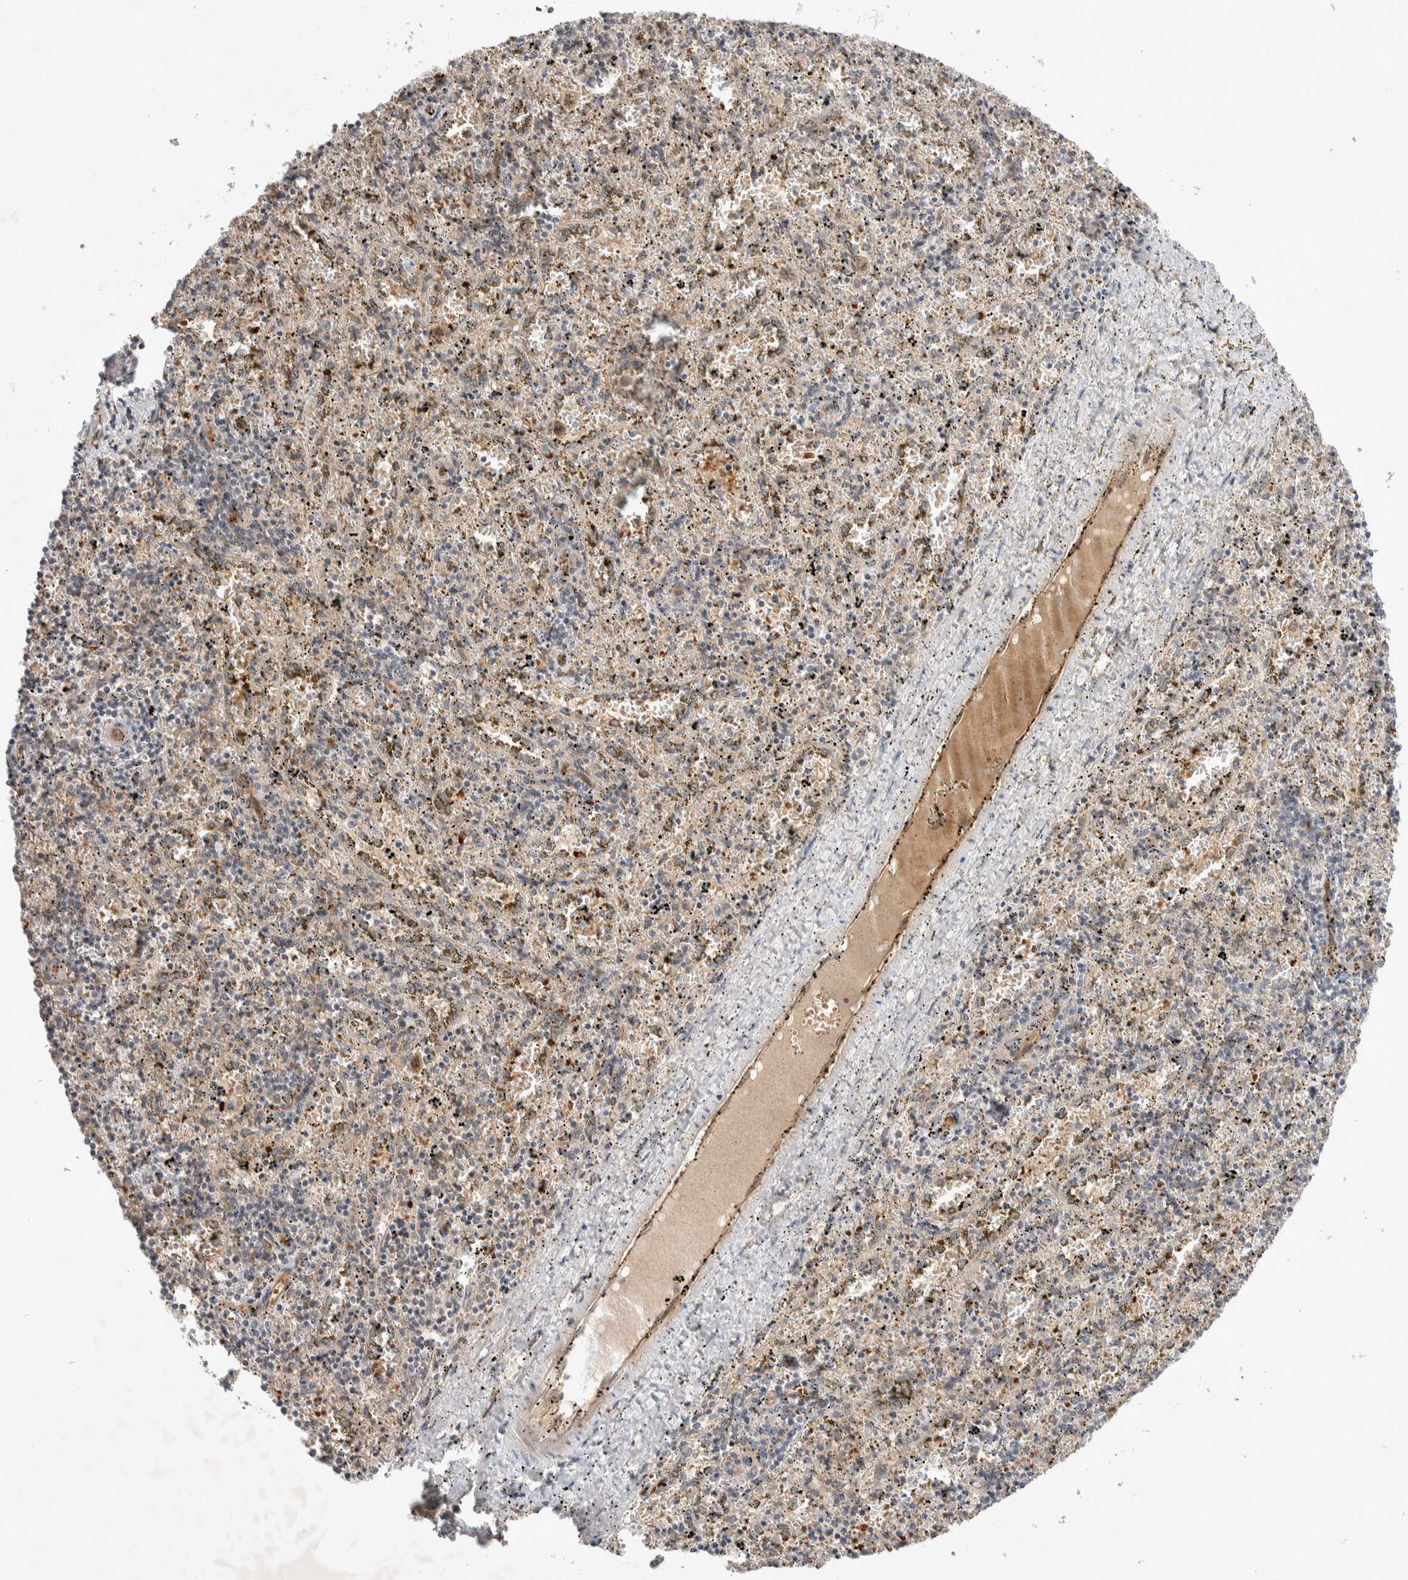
{"staining": {"intensity": "negative", "quantity": "none", "location": "none"}, "tissue": "spleen", "cell_type": "Cells in red pulp", "image_type": "normal", "snomed": [{"axis": "morphology", "description": "Normal tissue, NOS"}, {"axis": "topography", "description": "Spleen"}], "caption": "A photomicrograph of spleen stained for a protein shows no brown staining in cells in red pulp.", "gene": "ZNF704", "patient": {"sex": "male", "age": 11}}